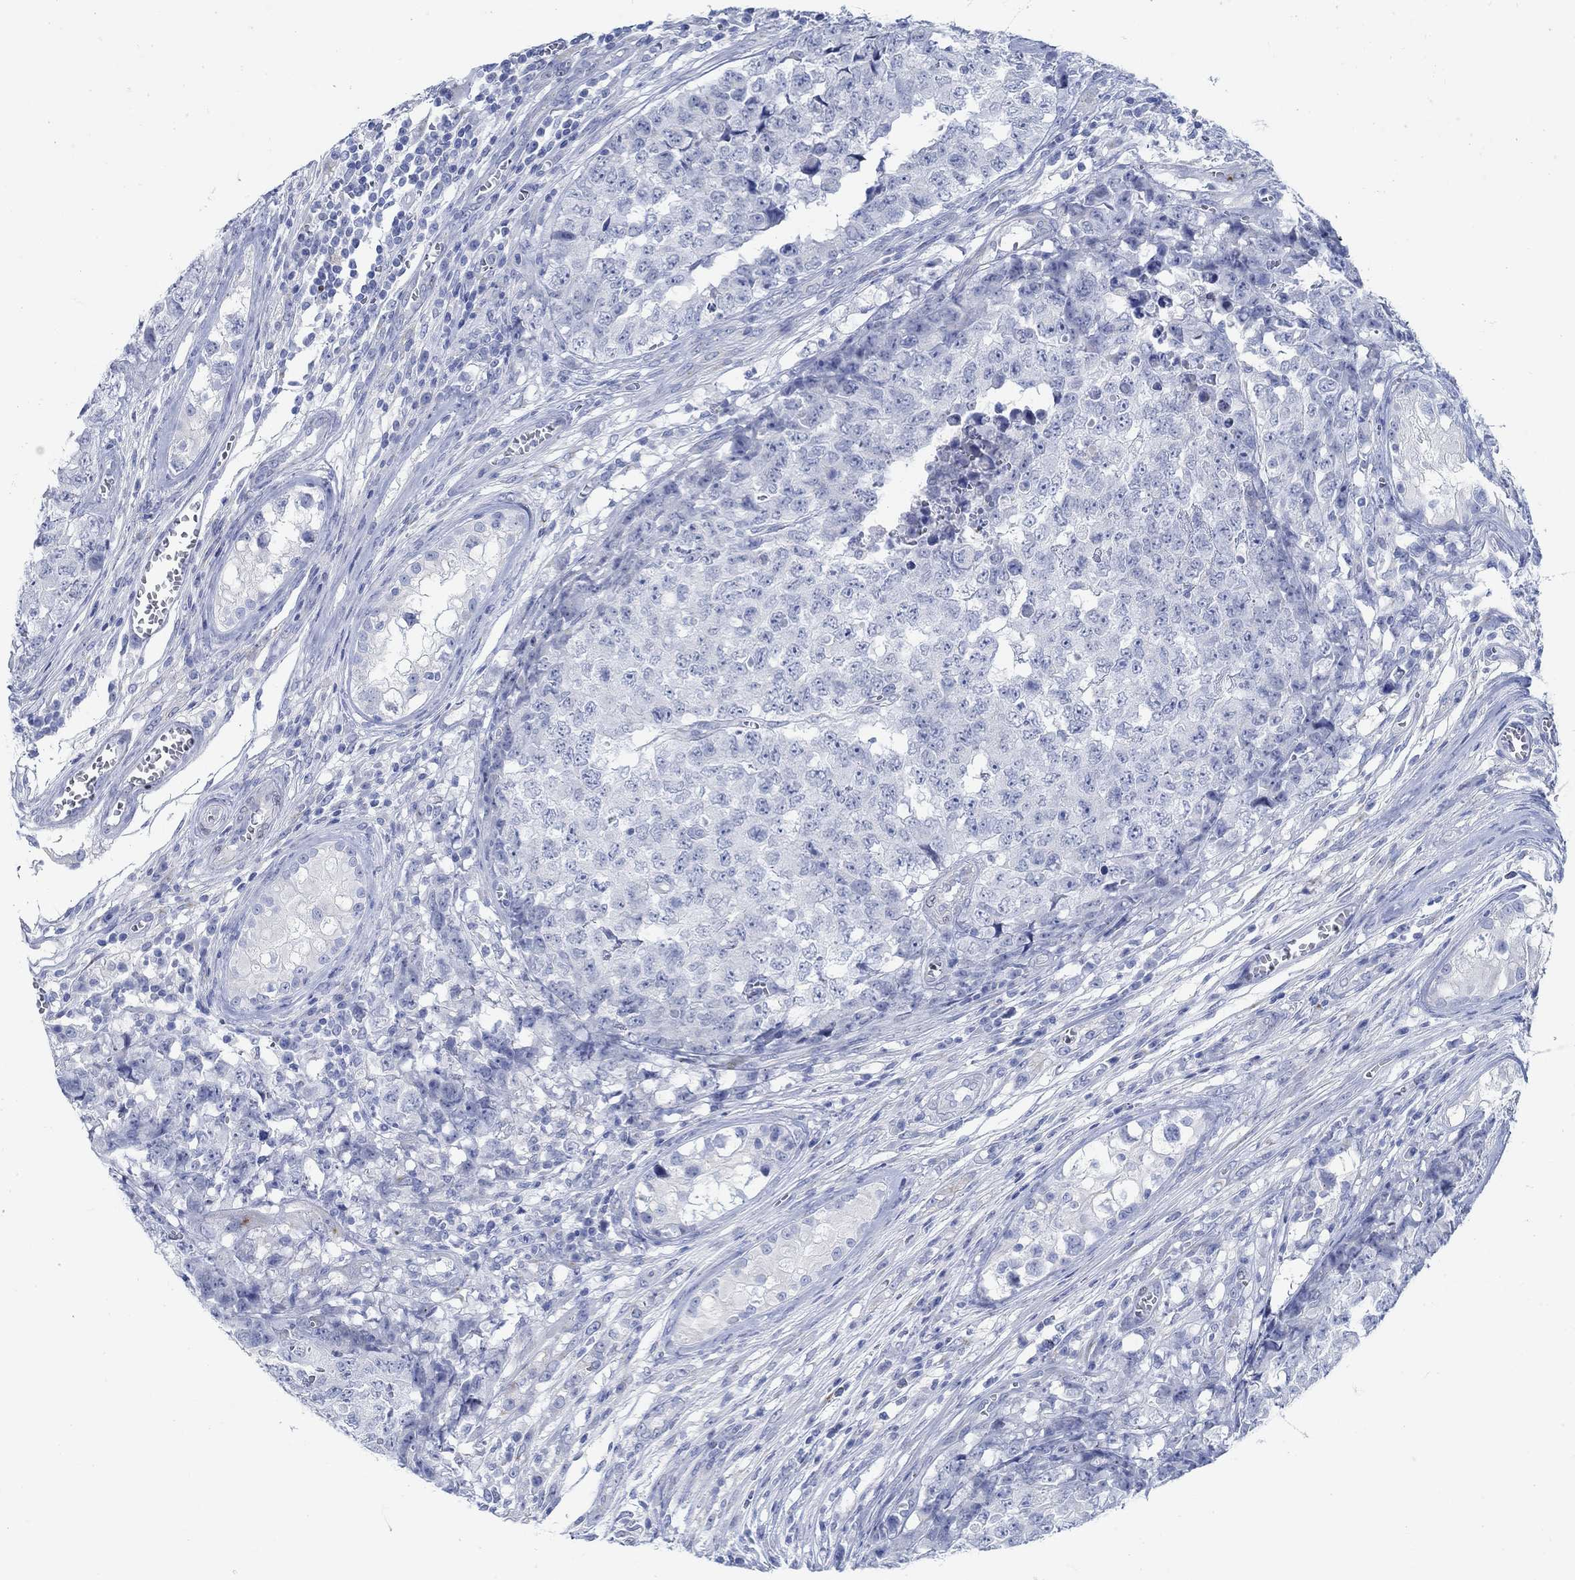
{"staining": {"intensity": "negative", "quantity": "none", "location": "none"}, "tissue": "testis cancer", "cell_type": "Tumor cells", "image_type": "cancer", "snomed": [{"axis": "morphology", "description": "Carcinoma, Embryonal, NOS"}, {"axis": "topography", "description": "Testis"}], "caption": "The histopathology image displays no staining of tumor cells in testis cancer. (Stains: DAB immunohistochemistry (IHC) with hematoxylin counter stain, Microscopy: brightfield microscopy at high magnification).", "gene": "RBM20", "patient": {"sex": "male", "age": 23}}